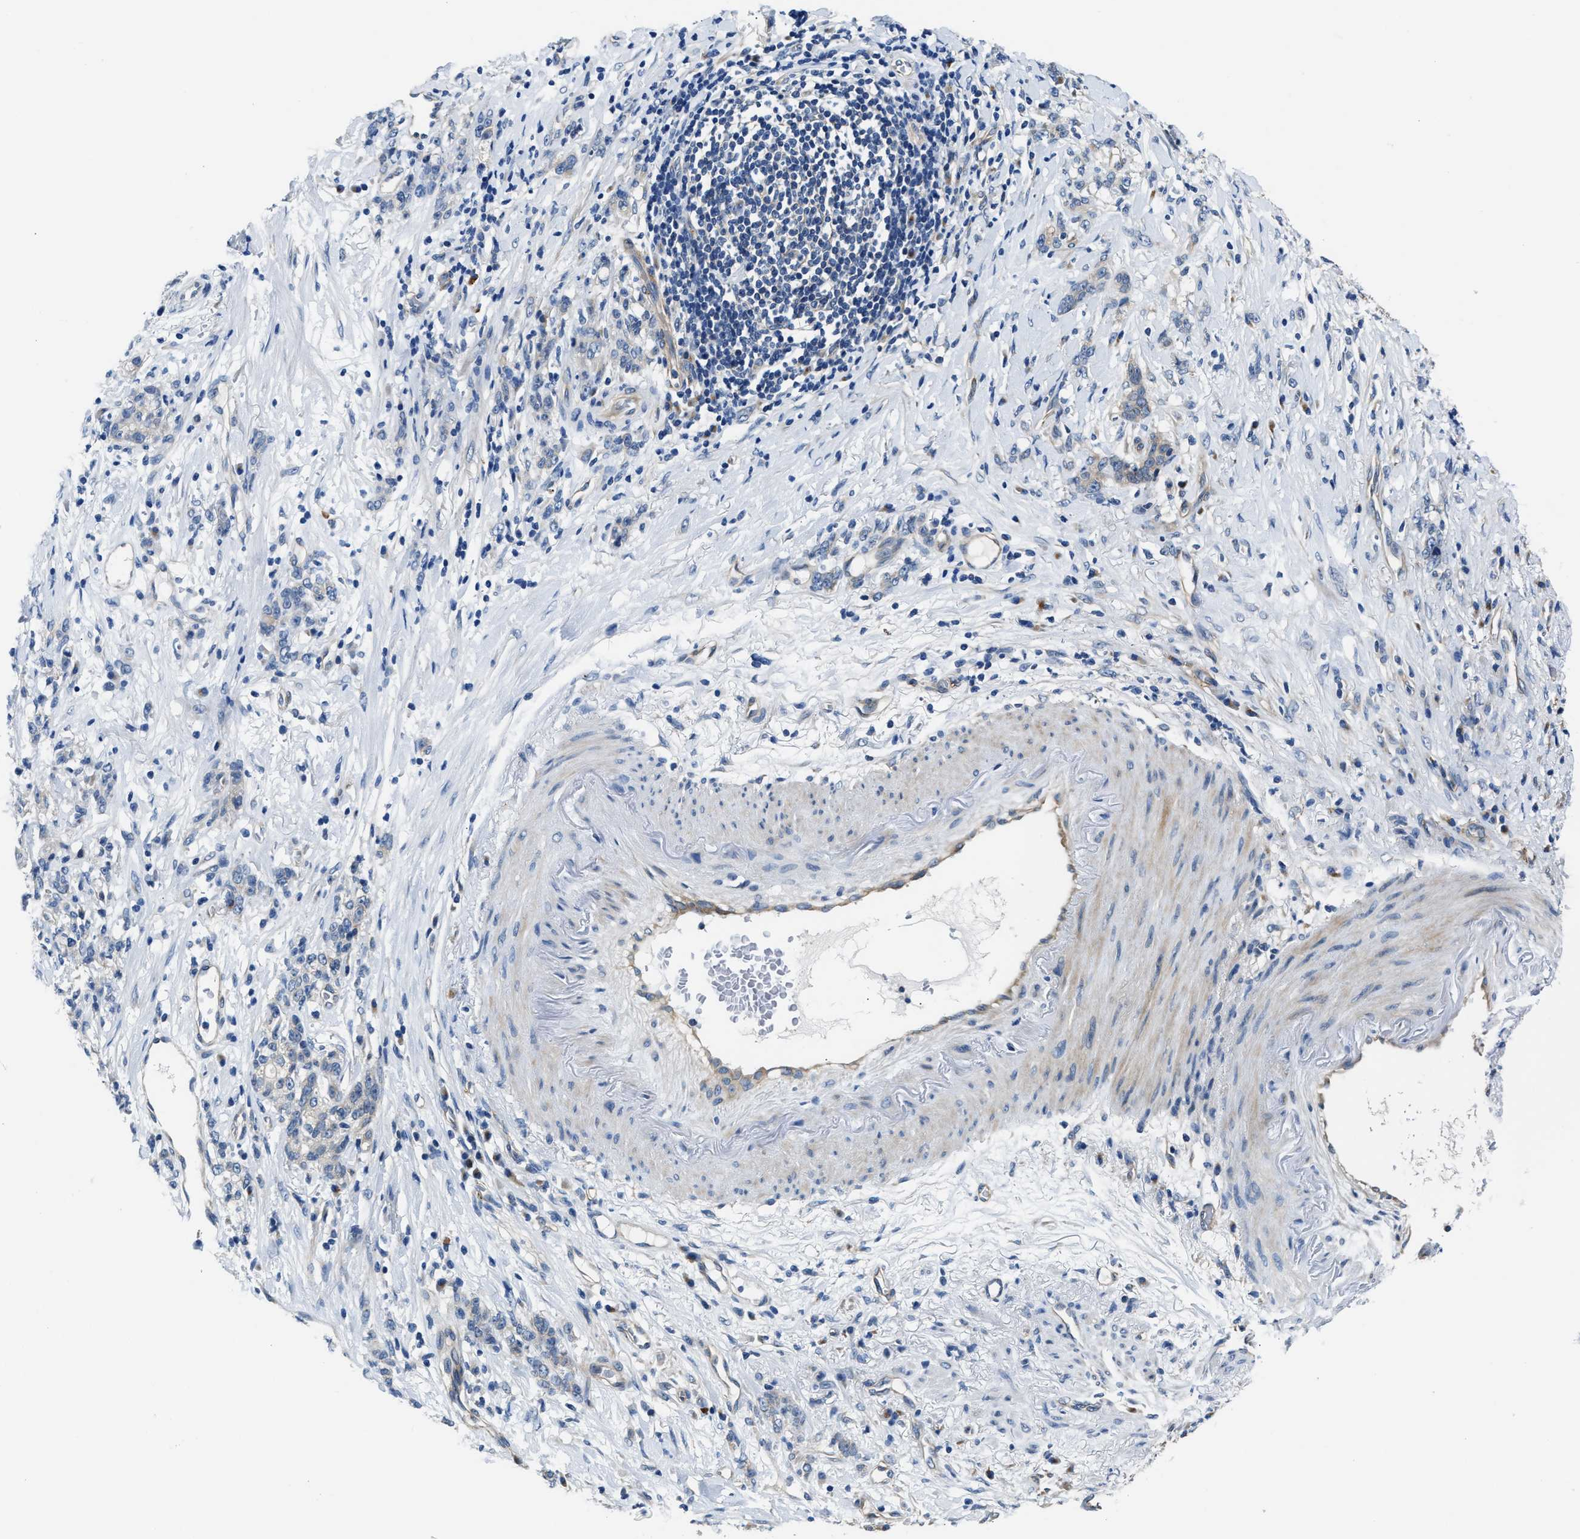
{"staining": {"intensity": "weak", "quantity": "25%-75%", "location": "cytoplasmic/membranous"}, "tissue": "stomach cancer", "cell_type": "Tumor cells", "image_type": "cancer", "snomed": [{"axis": "morphology", "description": "Adenocarcinoma, NOS"}, {"axis": "topography", "description": "Stomach, lower"}], "caption": "This is a photomicrograph of immunohistochemistry staining of stomach adenocarcinoma, which shows weak staining in the cytoplasmic/membranous of tumor cells.", "gene": "PNPLA8", "patient": {"sex": "male", "age": 88}}